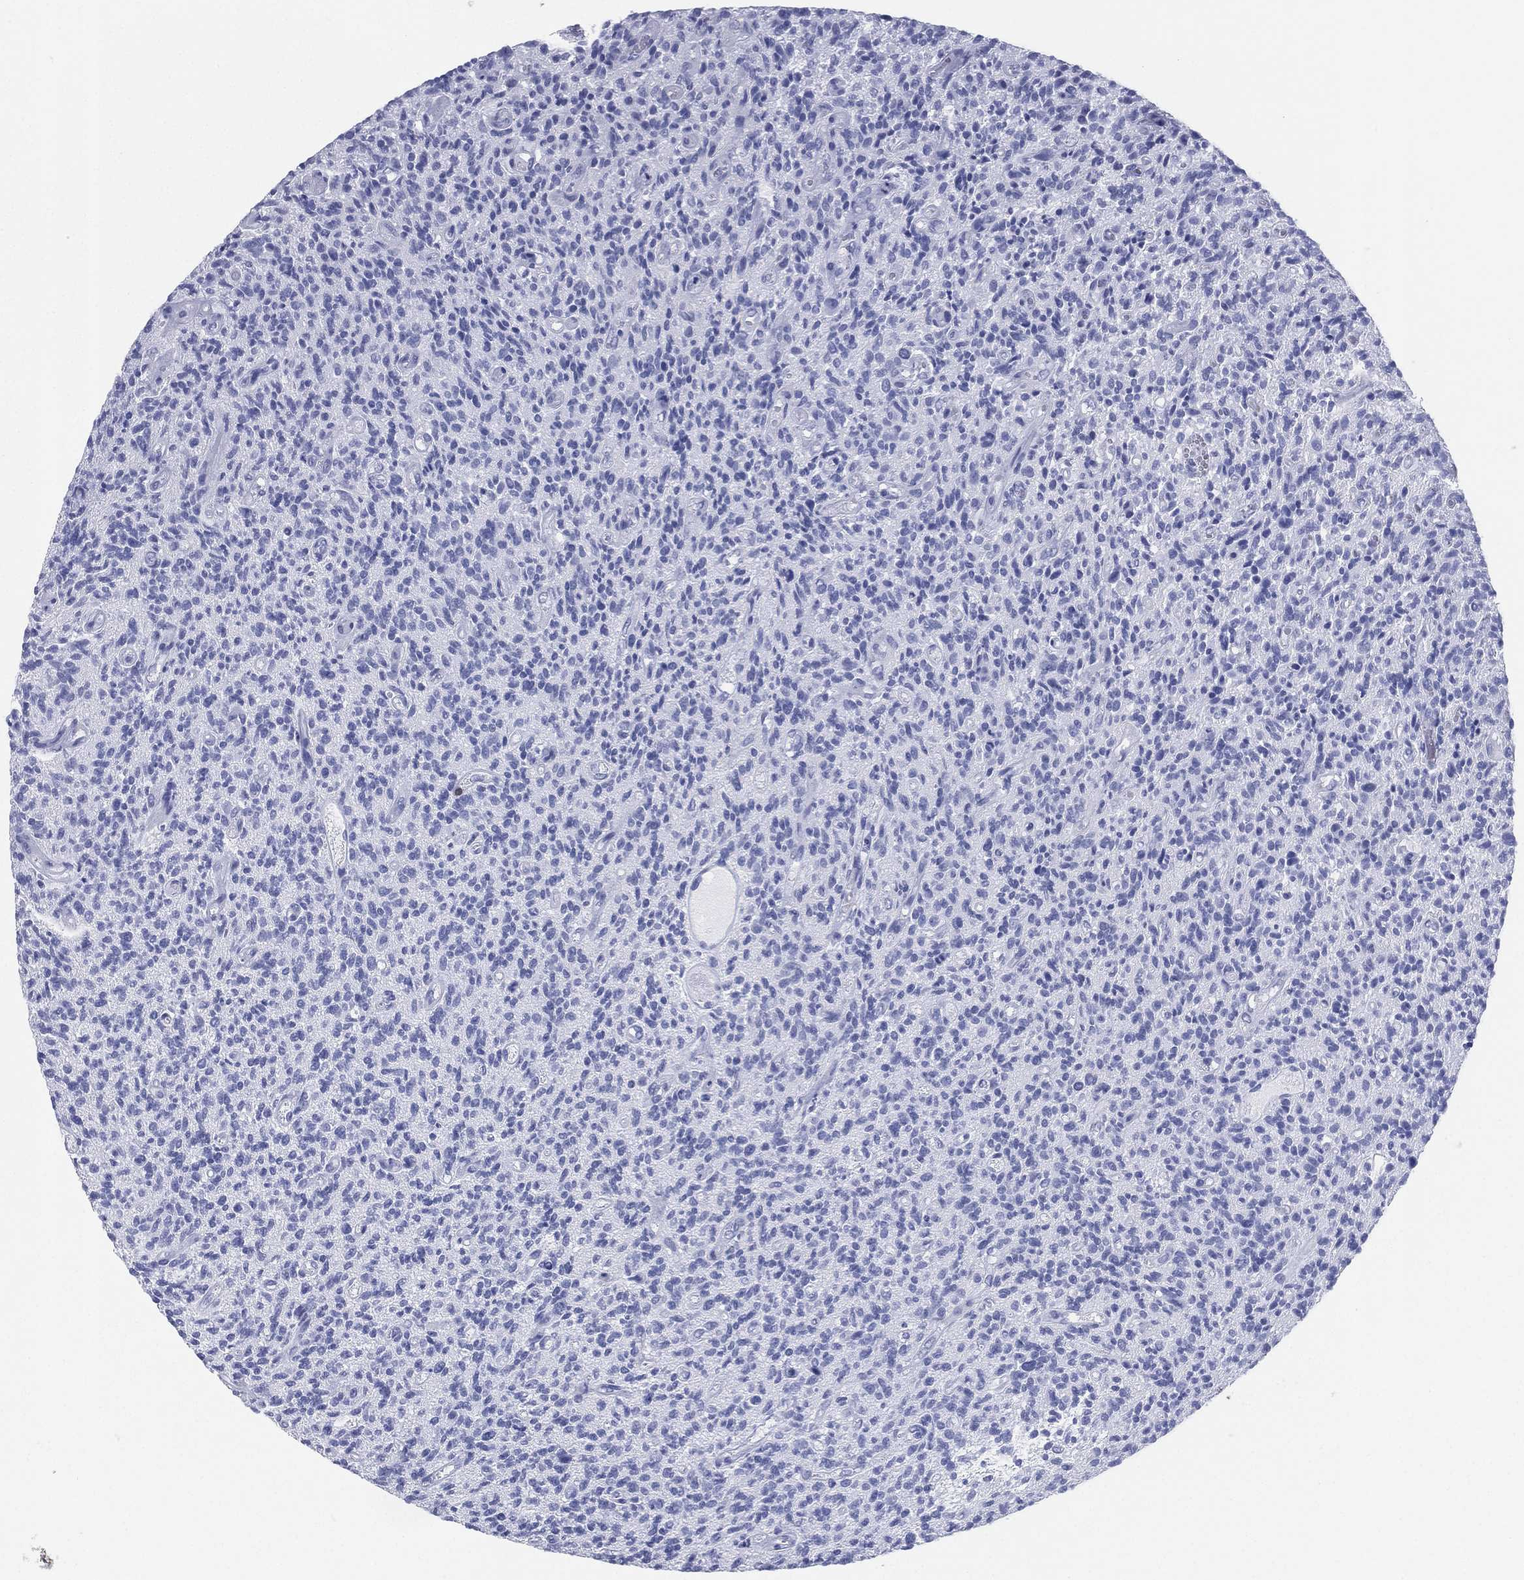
{"staining": {"intensity": "negative", "quantity": "none", "location": "none"}, "tissue": "glioma", "cell_type": "Tumor cells", "image_type": "cancer", "snomed": [{"axis": "morphology", "description": "Glioma, malignant, High grade"}, {"axis": "topography", "description": "Brain"}], "caption": "This is a histopathology image of IHC staining of malignant high-grade glioma, which shows no positivity in tumor cells.", "gene": "CD79A", "patient": {"sex": "male", "age": 64}}